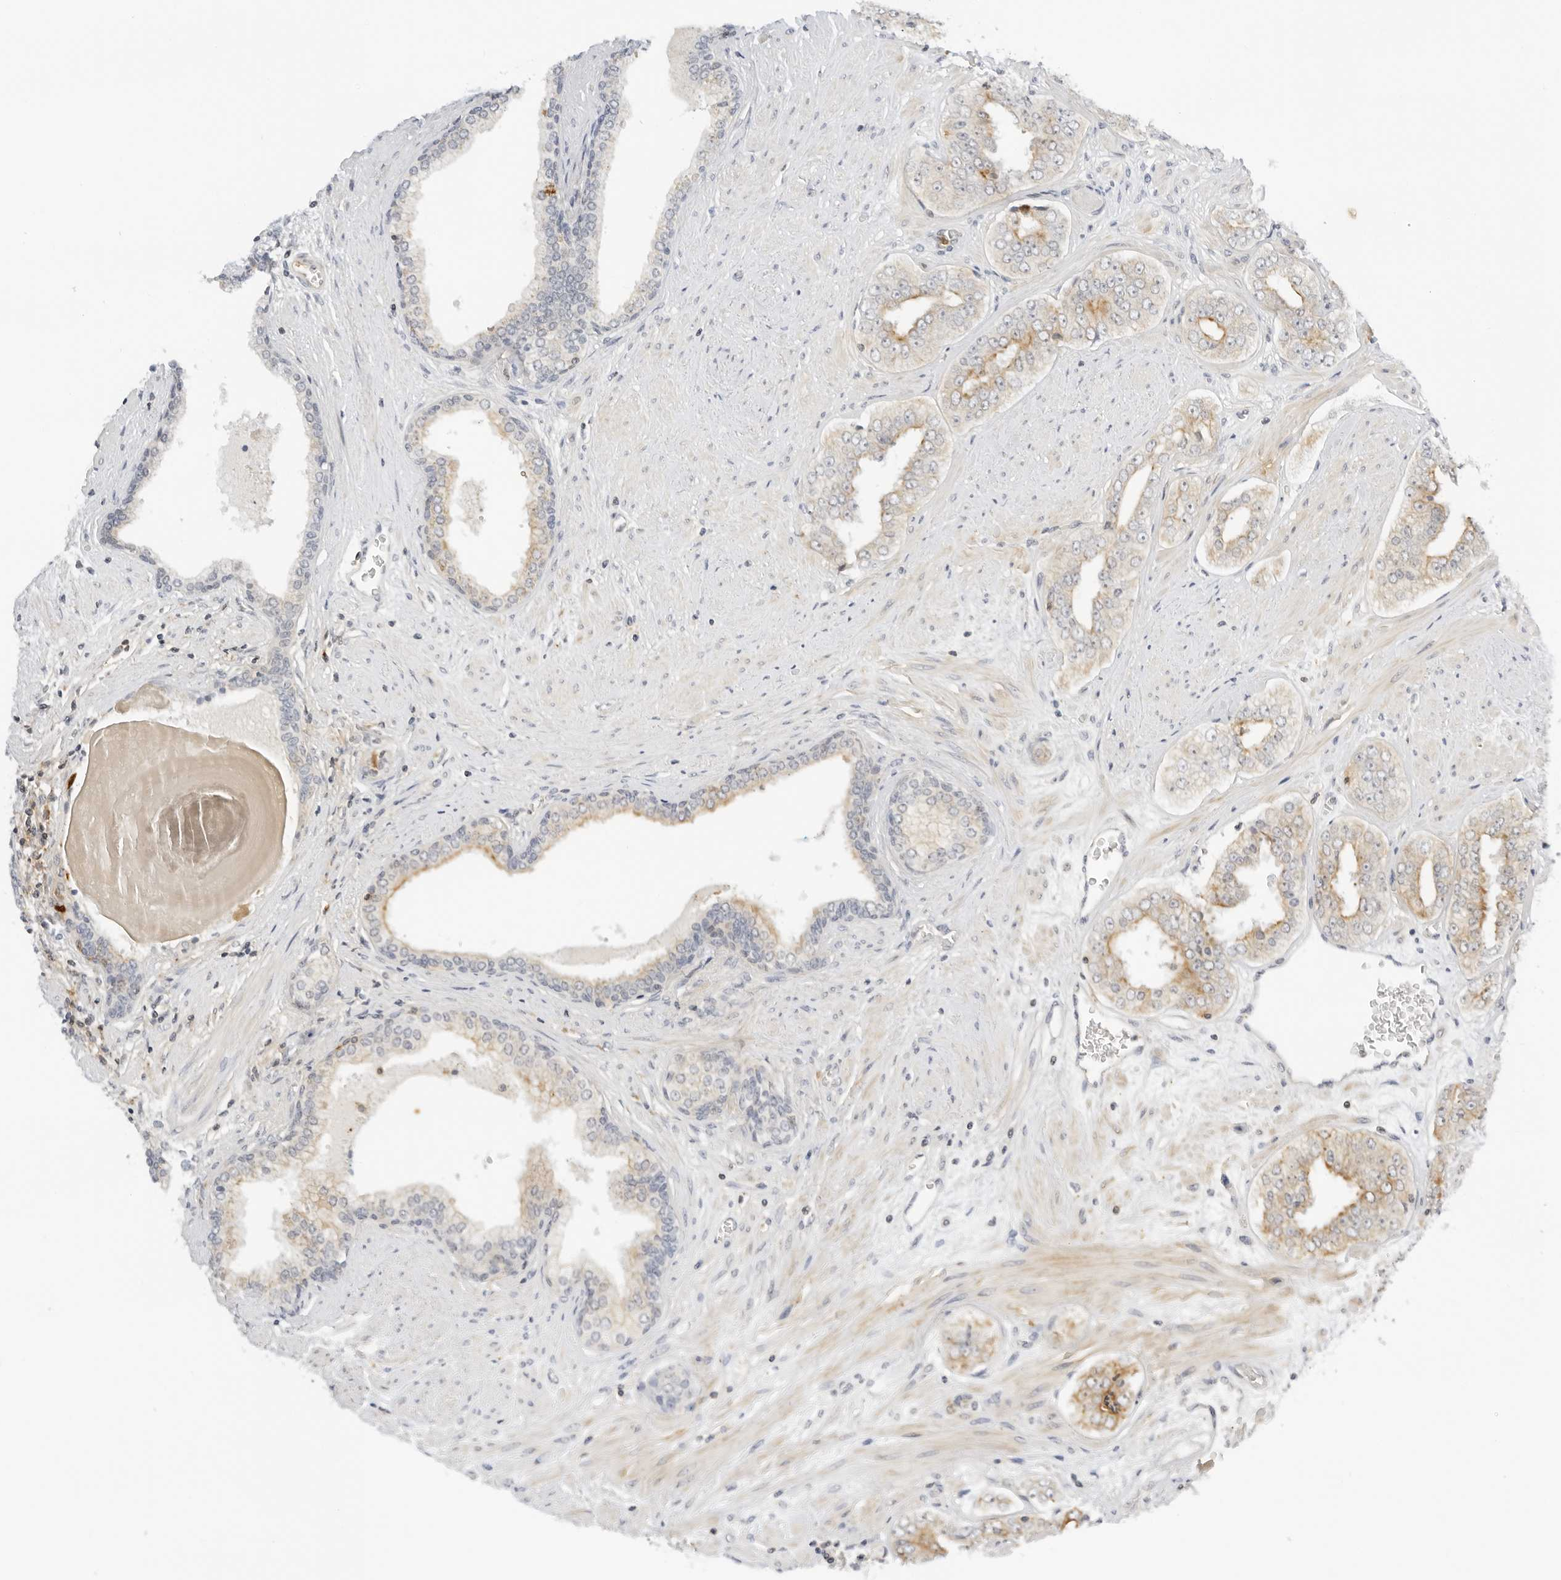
{"staining": {"intensity": "weak", "quantity": "25%-75%", "location": "cytoplasmic/membranous"}, "tissue": "prostate cancer", "cell_type": "Tumor cells", "image_type": "cancer", "snomed": [{"axis": "morphology", "description": "Adenocarcinoma, High grade"}, {"axis": "topography", "description": "Prostate"}], "caption": "IHC image of human prostate adenocarcinoma (high-grade) stained for a protein (brown), which exhibits low levels of weak cytoplasmic/membranous positivity in approximately 25%-75% of tumor cells.", "gene": "OSCP1", "patient": {"sex": "male", "age": 71}}